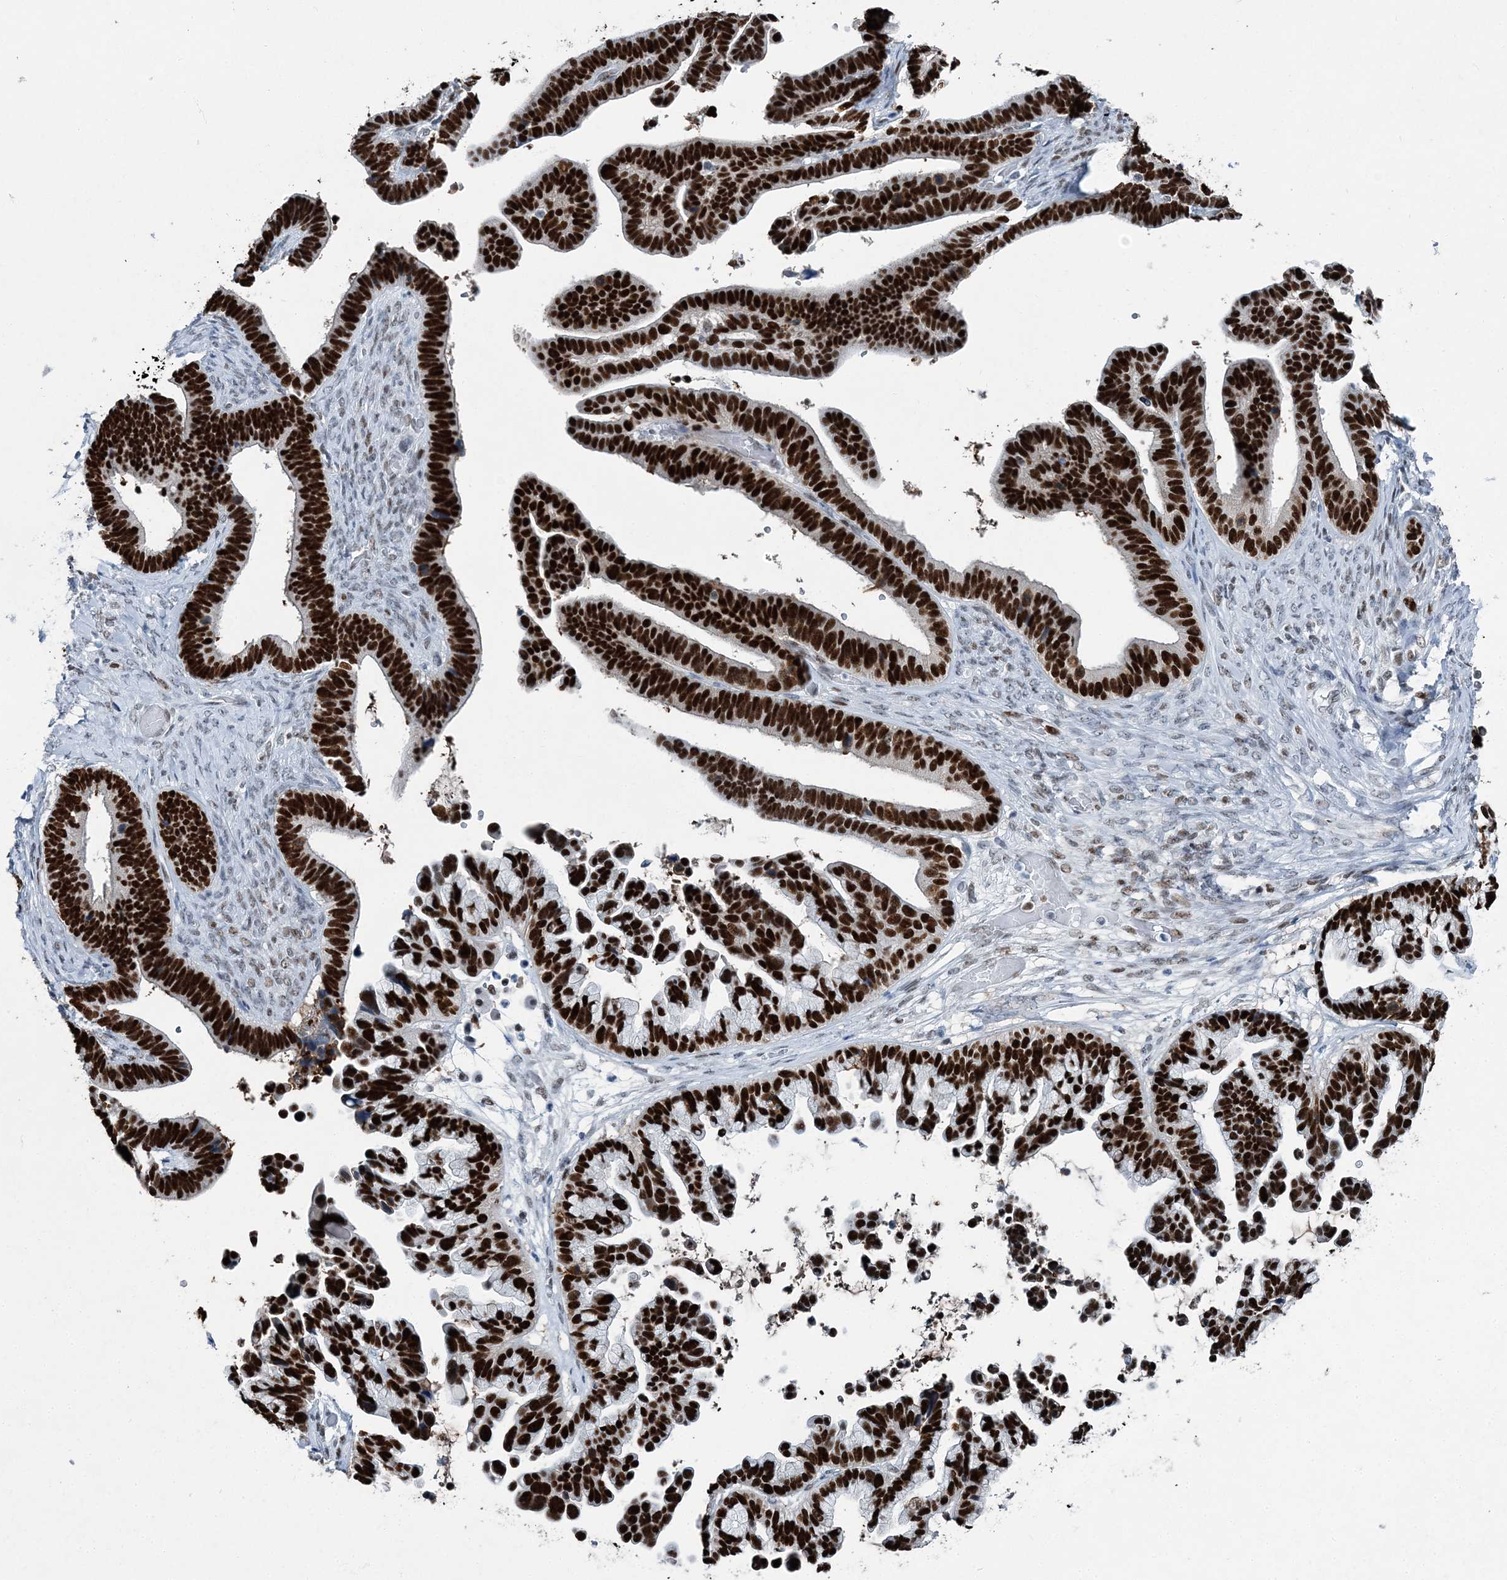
{"staining": {"intensity": "strong", "quantity": ">75%", "location": "nuclear"}, "tissue": "ovarian cancer", "cell_type": "Tumor cells", "image_type": "cancer", "snomed": [{"axis": "morphology", "description": "Cystadenocarcinoma, serous, NOS"}, {"axis": "topography", "description": "Ovary"}], "caption": "Ovarian serous cystadenocarcinoma stained with DAB (3,3'-diaminobenzidine) immunohistochemistry demonstrates high levels of strong nuclear staining in approximately >75% of tumor cells.", "gene": "HAT1", "patient": {"sex": "female", "age": 56}}